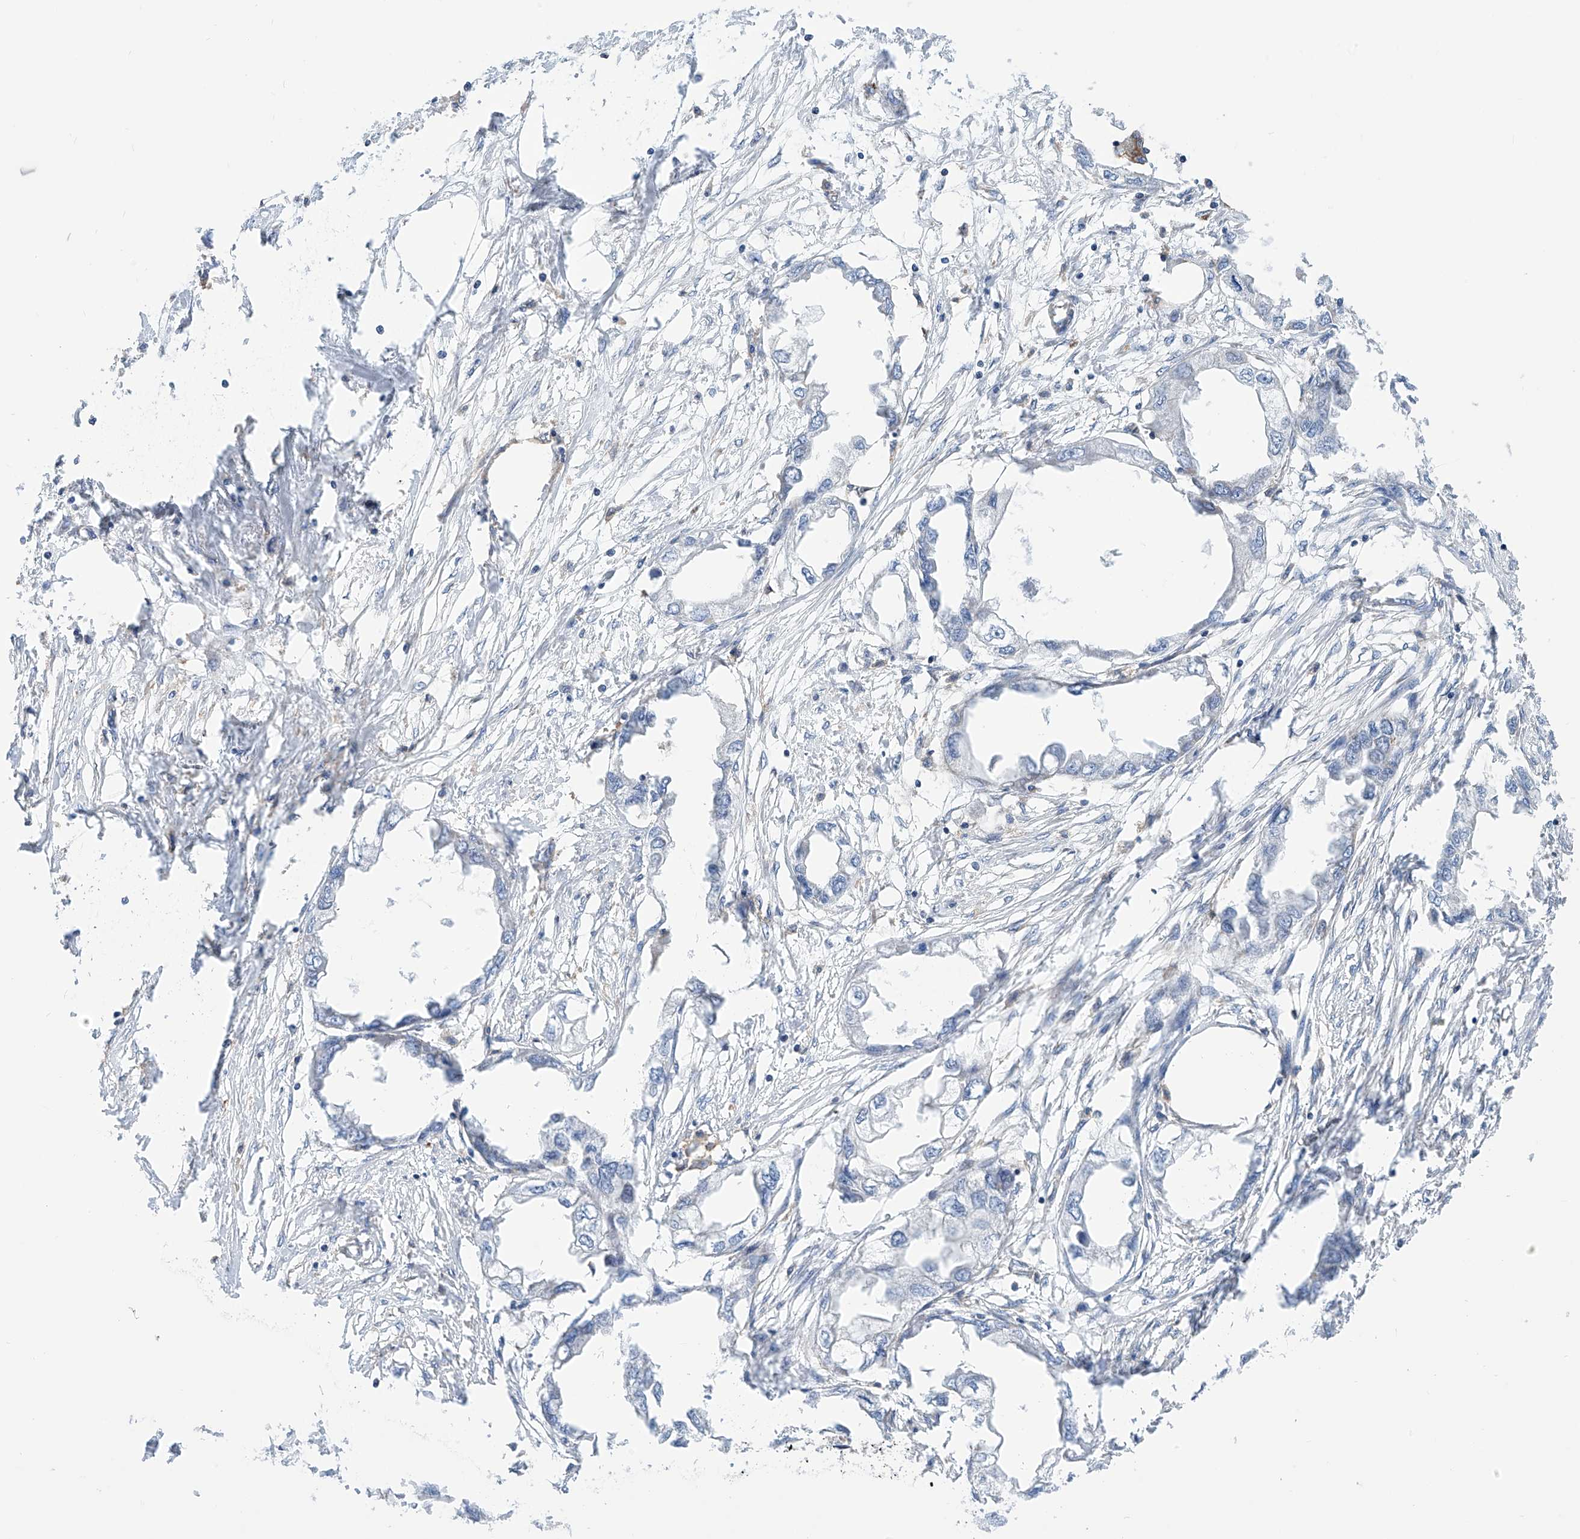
{"staining": {"intensity": "negative", "quantity": "none", "location": "none"}, "tissue": "endometrial cancer", "cell_type": "Tumor cells", "image_type": "cancer", "snomed": [{"axis": "morphology", "description": "Adenocarcinoma, NOS"}, {"axis": "morphology", "description": "Adenocarcinoma, metastatic, NOS"}, {"axis": "topography", "description": "Adipose tissue"}, {"axis": "topography", "description": "Endometrium"}], "caption": "Image shows no significant protein staining in tumor cells of endometrial metastatic adenocarcinoma. Brightfield microscopy of IHC stained with DAB (brown) and hematoxylin (blue), captured at high magnification.", "gene": "P2RX7", "patient": {"sex": "female", "age": 67}}